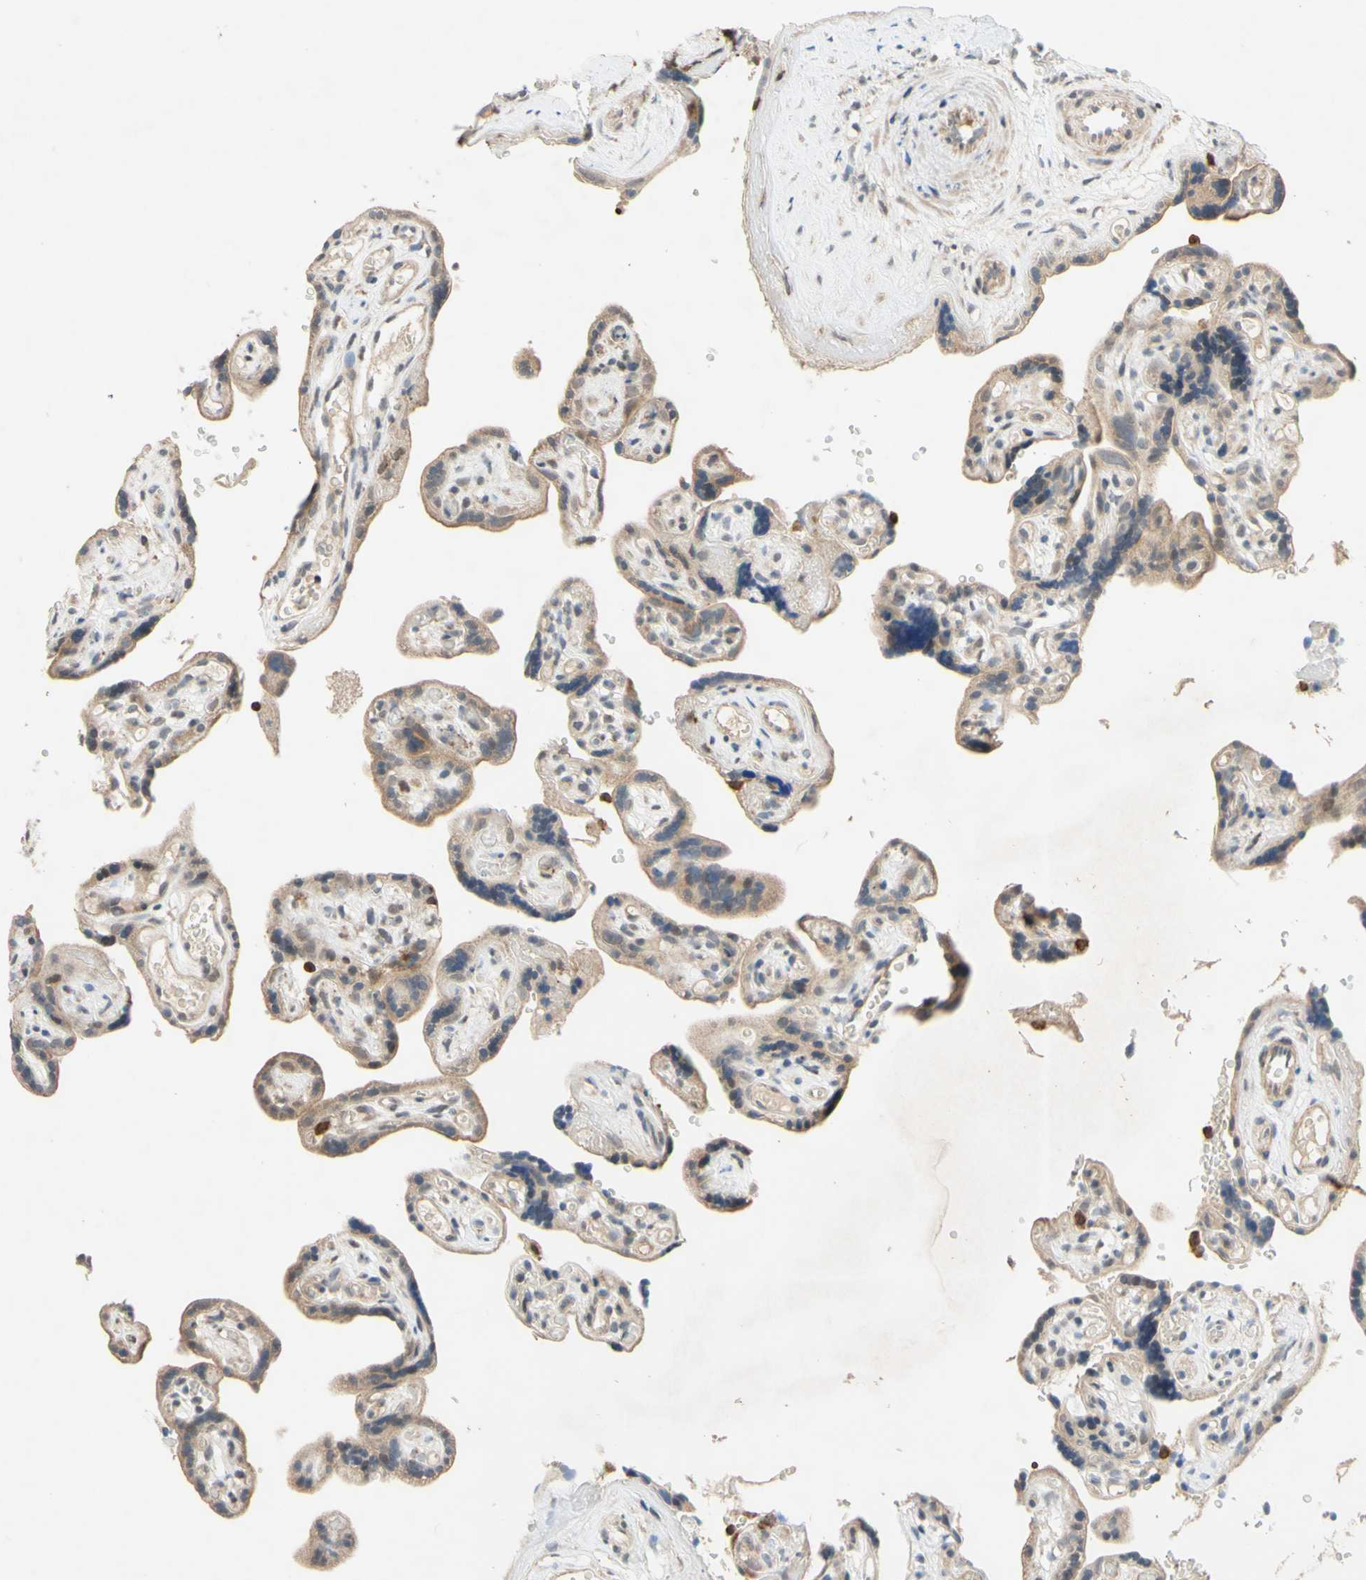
{"staining": {"intensity": "weak", "quantity": ">75%", "location": "cytoplasmic/membranous"}, "tissue": "placenta", "cell_type": "Decidual cells", "image_type": "normal", "snomed": [{"axis": "morphology", "description": "Normal tissue, NOS"}, {"axis": "topography", "description": "Placenta"}], "caption": "Immunohistochemistry (IHC) (DAB) staining of unremarkable placenta displays weak cytoplasmic/membranous protein expression in approximately >75% of decidual cells. (Brightfield microscopy of DAB IHC at high magnification).", "gene": "GATA1", "patient": {"sex": "female", "age": 30}}